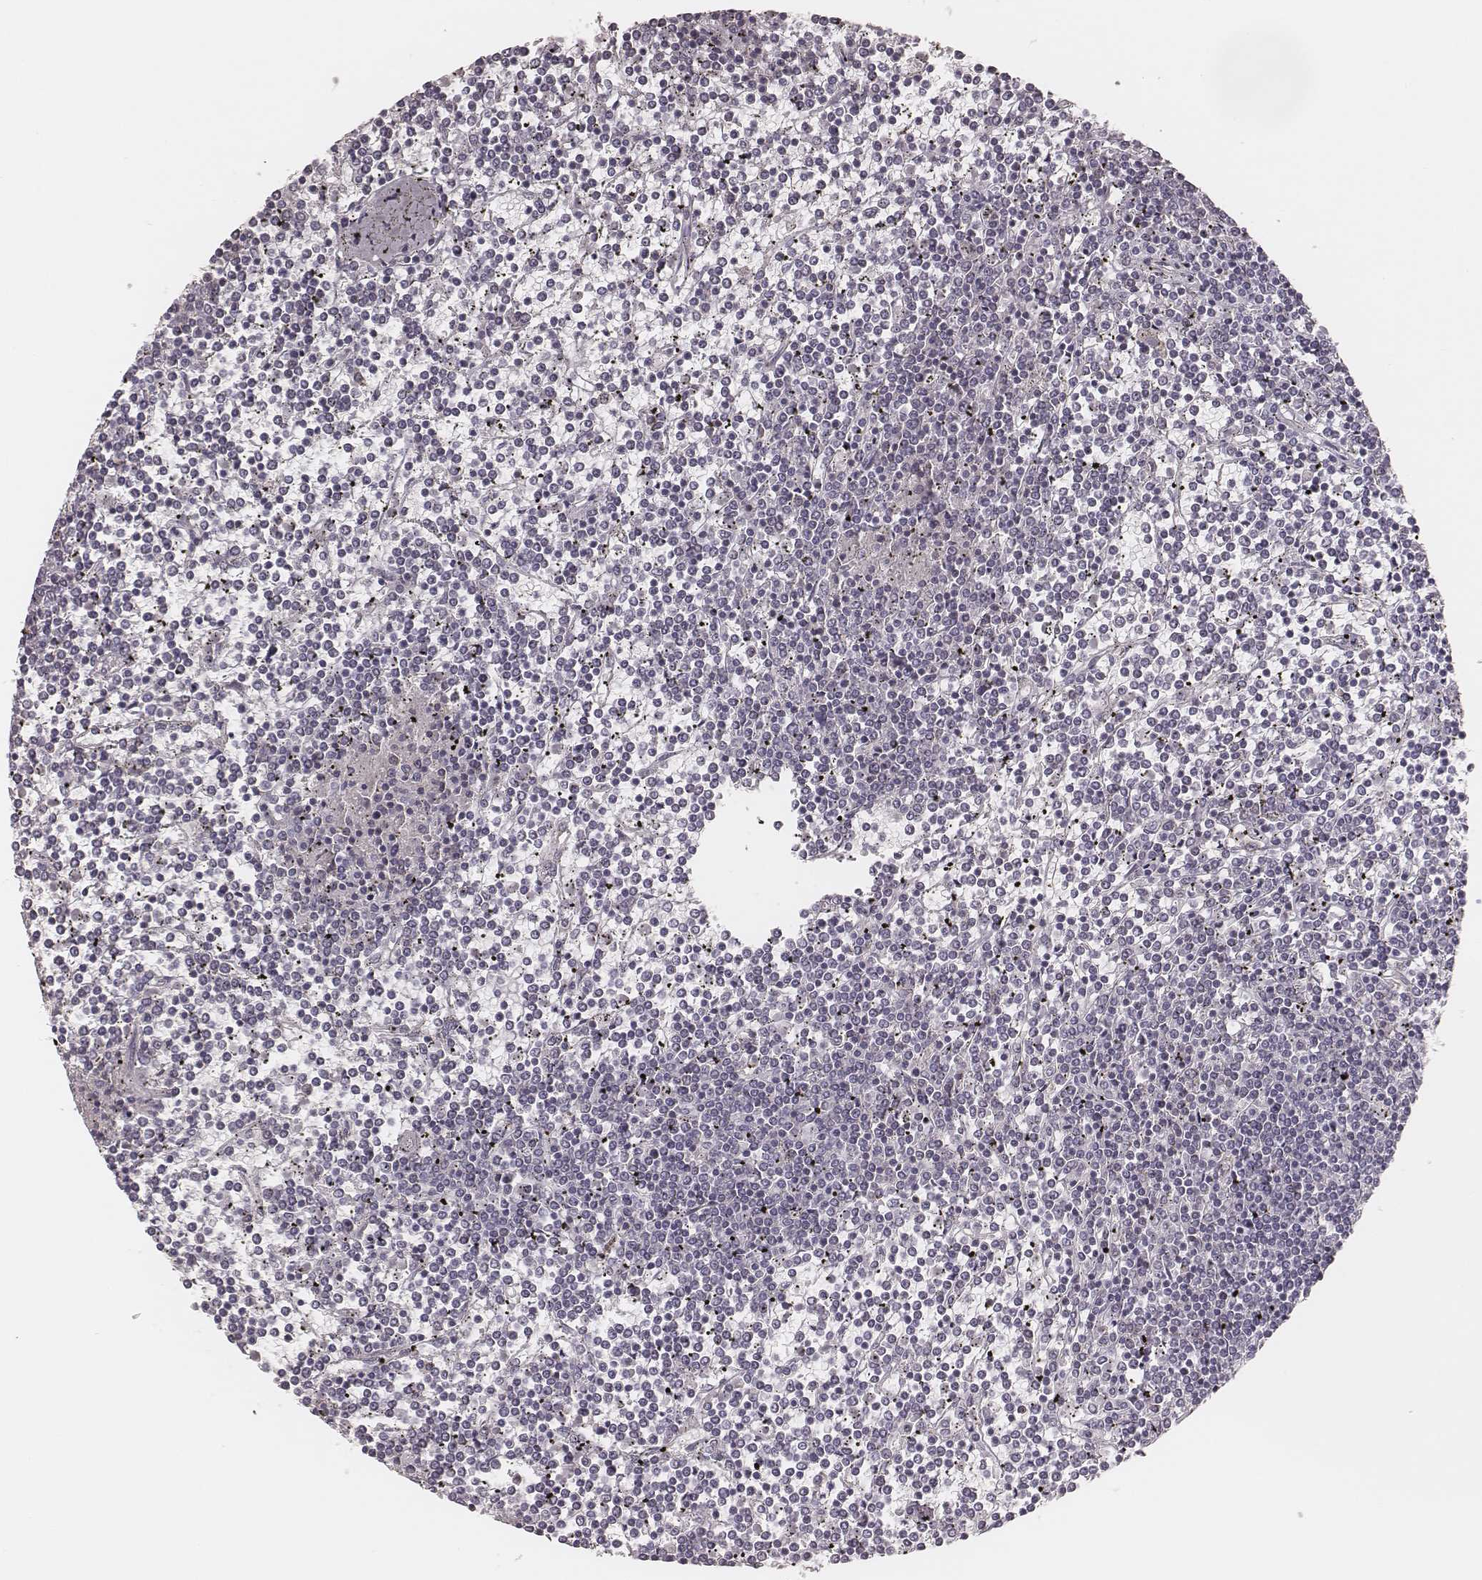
{"staining": {"intensity": "negative", "quantity": "none", "location": "none"}, "tissue": "lymphoma", "cell_type": "Tumor cells", "image_type": "cancer", "snomed": [{"axis": "morphology", "description": "Malignant lymphoma, non-Hodgkin's type, Low grade"}, {"axis": "topography", "description": "Spleen"}], "caption": "Human malignant lymphoma, non-Hodgkin's type (low-grade) stained for a protein using IHC displays no expression in tumor cells.", "gene": "MSX1", "patient": {"sex": "female", "age": 19}}